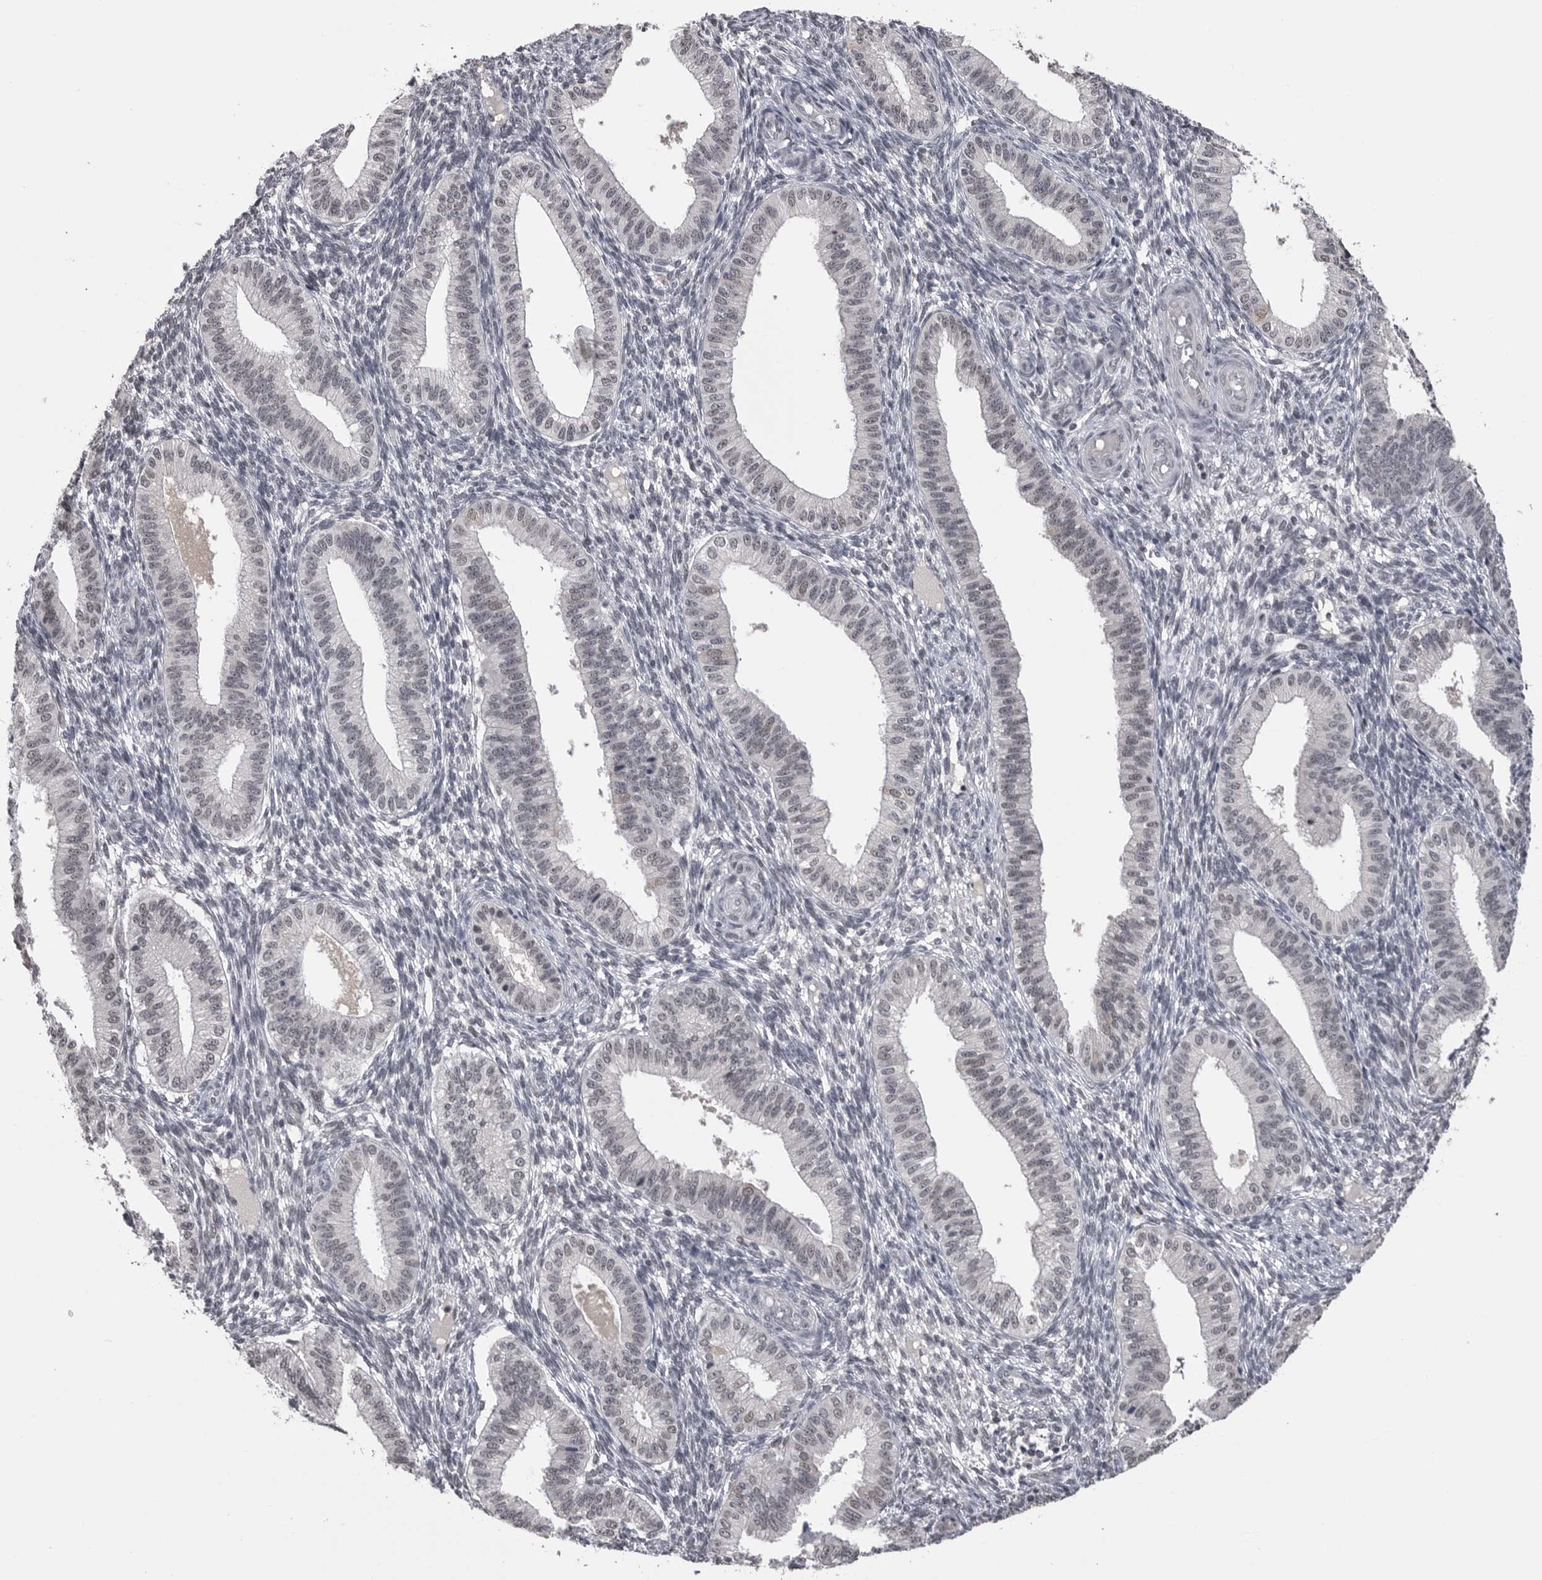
{"staining": {"intensity": "weak", "quantity": "25%-75%", "location": "nuclear"}, "tissue": "endometrium", "cell_type": "Cells in endometrial stroma", "image_type": "normal", "snomed": [{"axis": "morphology", "description": "Normal tissue, NOS"}, {"axis": "topography", "description": "Endometrium"}], "caption": "A high-resolution micrograph shows immunohistochemistry staining of normal endometrium, which shows weak nuclear expression in approximately 25%-75% of cells in endometrial stroma. The protein of interest is shown in brown color, while the nuclei are stained blue.", "gene": "DLG2", "patient": {"sex": "female", "age": 39}}